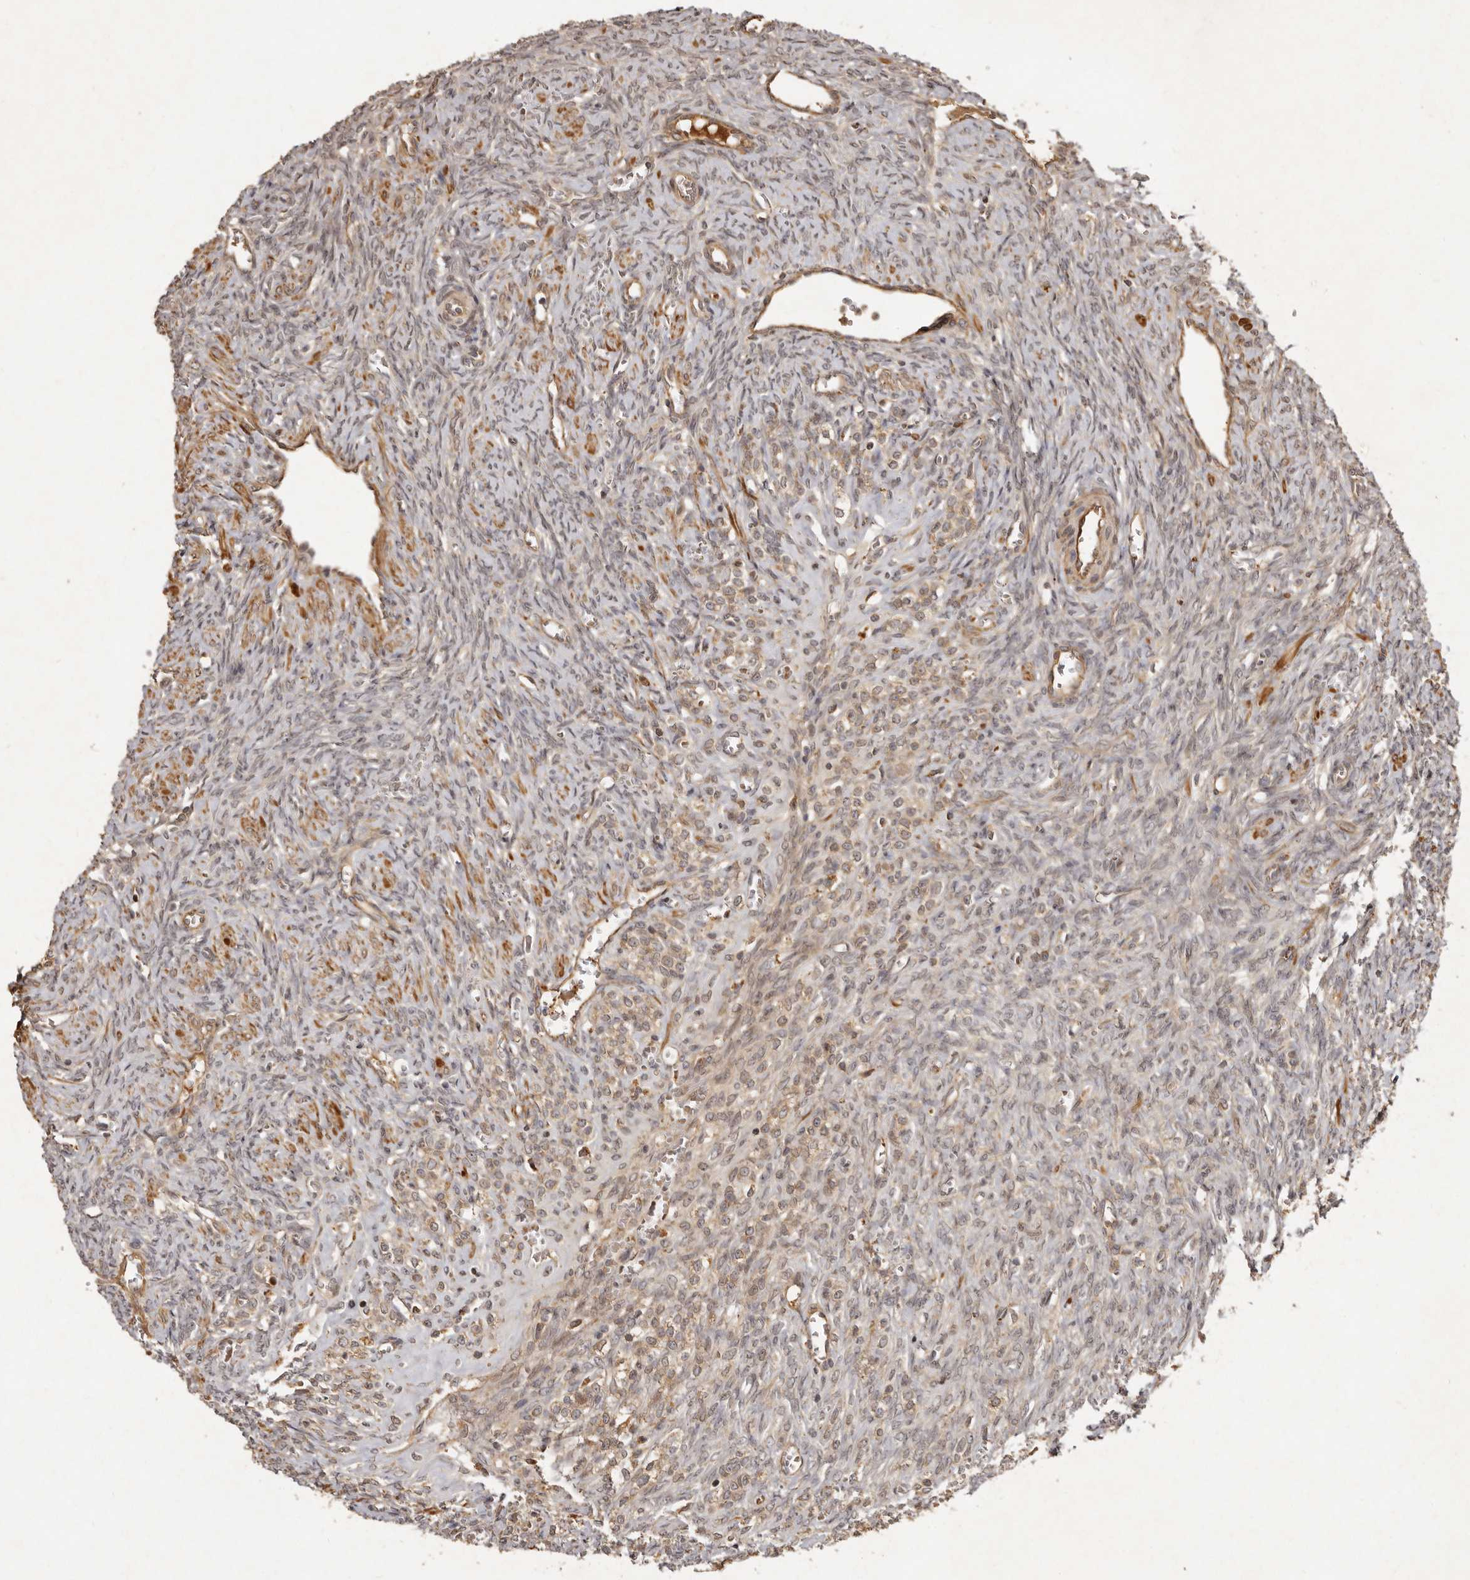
{"staining": {"intensity": "weak", "quantity": "25%-75%", "location": "cytoplasmic/membranous,nuclear"}, "tissue": "ovary", "cell_type": "Ovarian stroma cells", "image_type": "normal", "snomed": [{"axis": "morphology", "description": "Normal tissue, NOS"}, {"axis": "topography", "description": "Ovary"}], "caption": "Ovary stained with DAB (3,3'-diaminobenzidine) IHC displays low levels of weak cytoplasmic/membranous,nuclear expression in approximately 25%-75% of ovarian stroma cells.", "gene": "SEMA3A", "patient": {"sex": "female", "age": 41}}